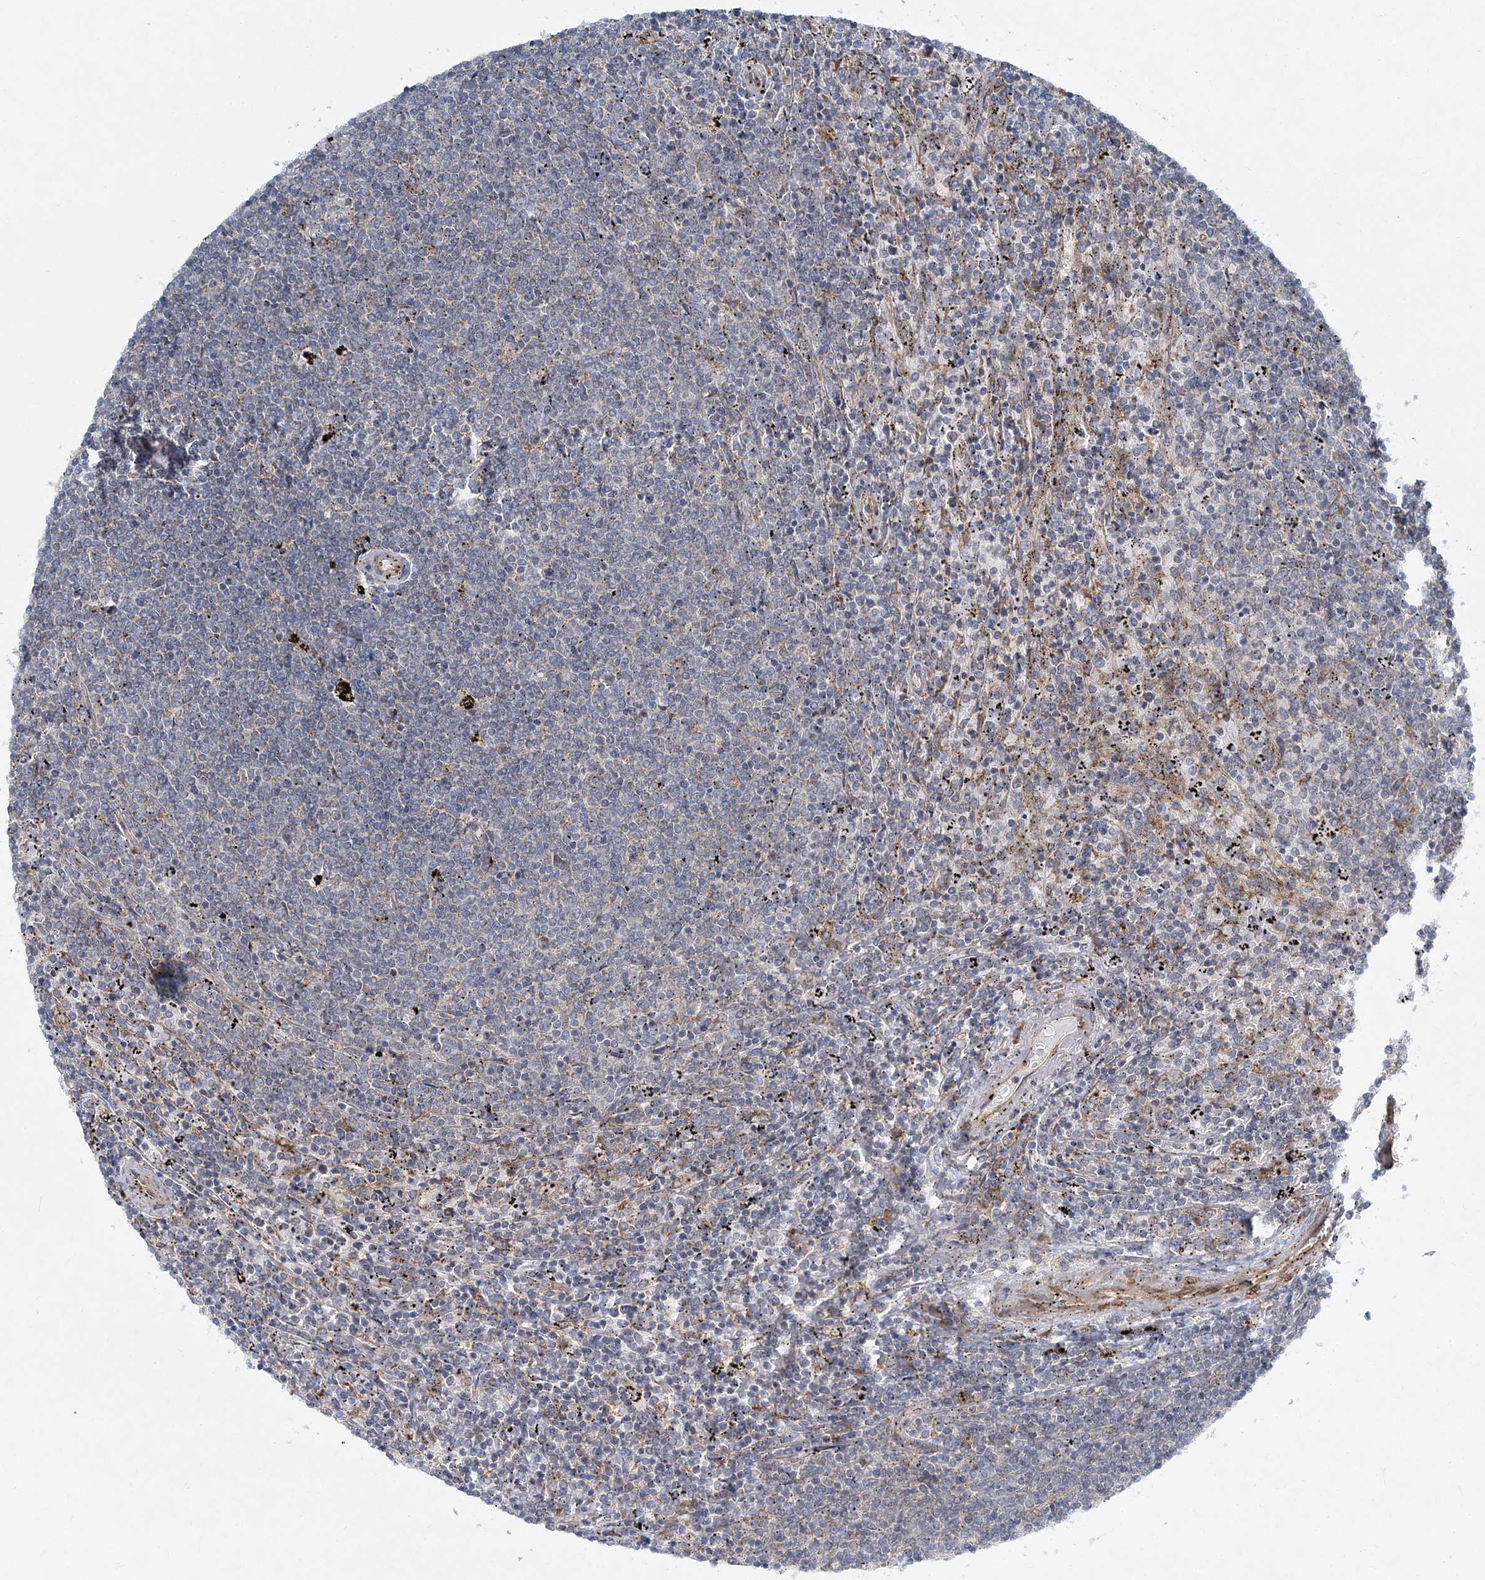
{"staining": {"intensity": "negative", "quantity": "none", "location": "none"}, "tissue": "lymphoma", "cell_type": "Tumor cells", "image_type": "cancer", "snomed": [{"axis": "morphology", "description": "Malignant lymphoma, non-Hodgkin's type, Low grade"}, {"axis": "topography", "description": "Spleen"}], "caption": "The immunohistochemistry (IHC) micrograph has no significant staining in tumor cells of lymphoma tissue. Nuclei are stained in blue.", "gene": "NBAS", "patient": {"sex": "female", "age": 50}}